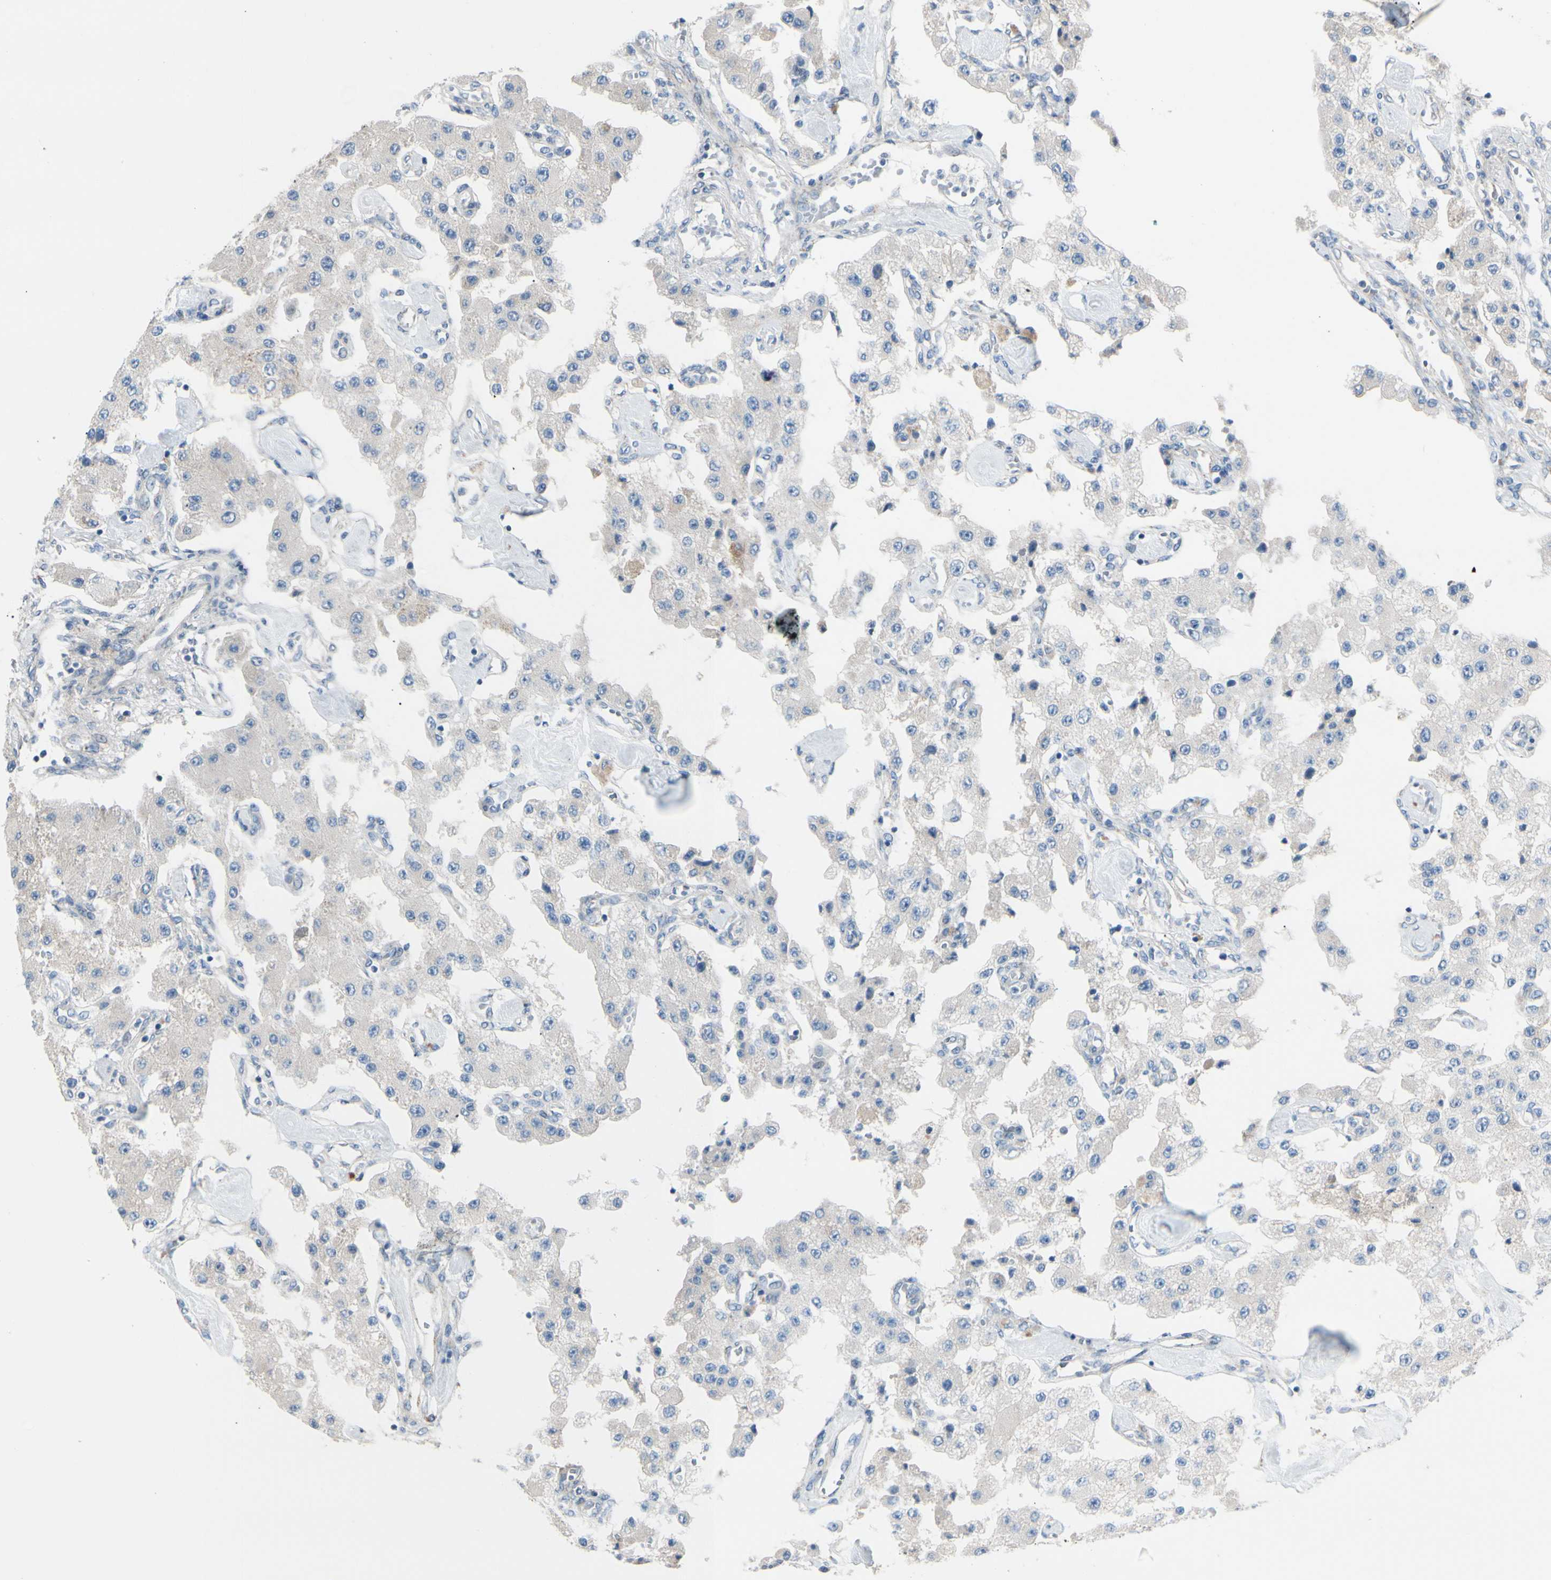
{"staining": {"intensity": "negative", "quantity": "none", "location": "none"}, "tissue": "carcinoid", "cell_type": "Tumor cells", "image_type": "cancer", "snomed": [{"axis": "morphology", "description": "Carcinoid, malignant, NOS"}, {"axis": "topography", "description": "Pancreas"}], "caption": "This is a histopathology image of IHC staining of carcinoid, which shows no staining in tumor cells.", "gene": "EPHA3", "patient": {"sex": "male", "age": 41}}